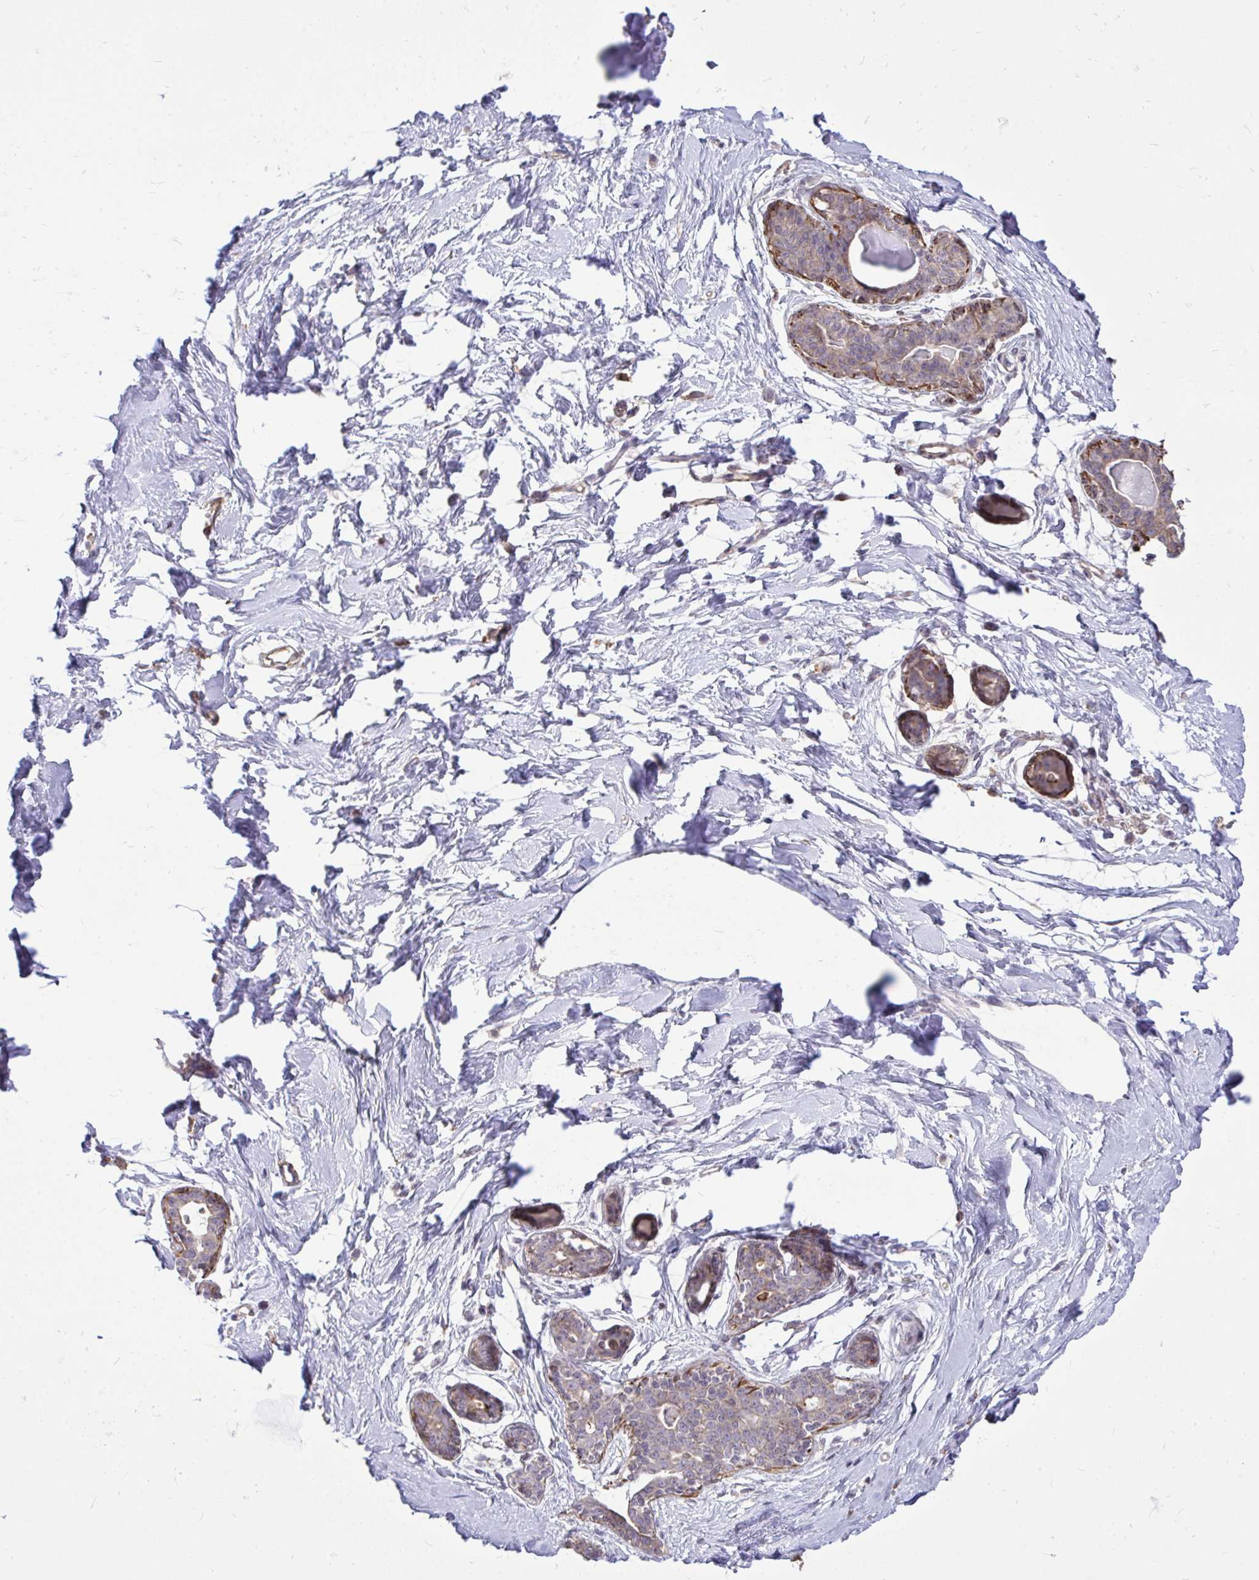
{"staining": {"intensity": "negative", "quantity": "none", "location": "none"}, "tissue": "breast", "cell_type": "Adipocytes", "image_type": "normal", "snomed": [{"axis": "morphology", "description": "Normal tissue, NOS"}, {"axis": "topography", "description": "Breast"}], "caption": "Micrograph shows no significant protein staining in adipocytes of benign breast.", "gene": "SLC7A5", "patient": {"sex": "female", "age": 45}}